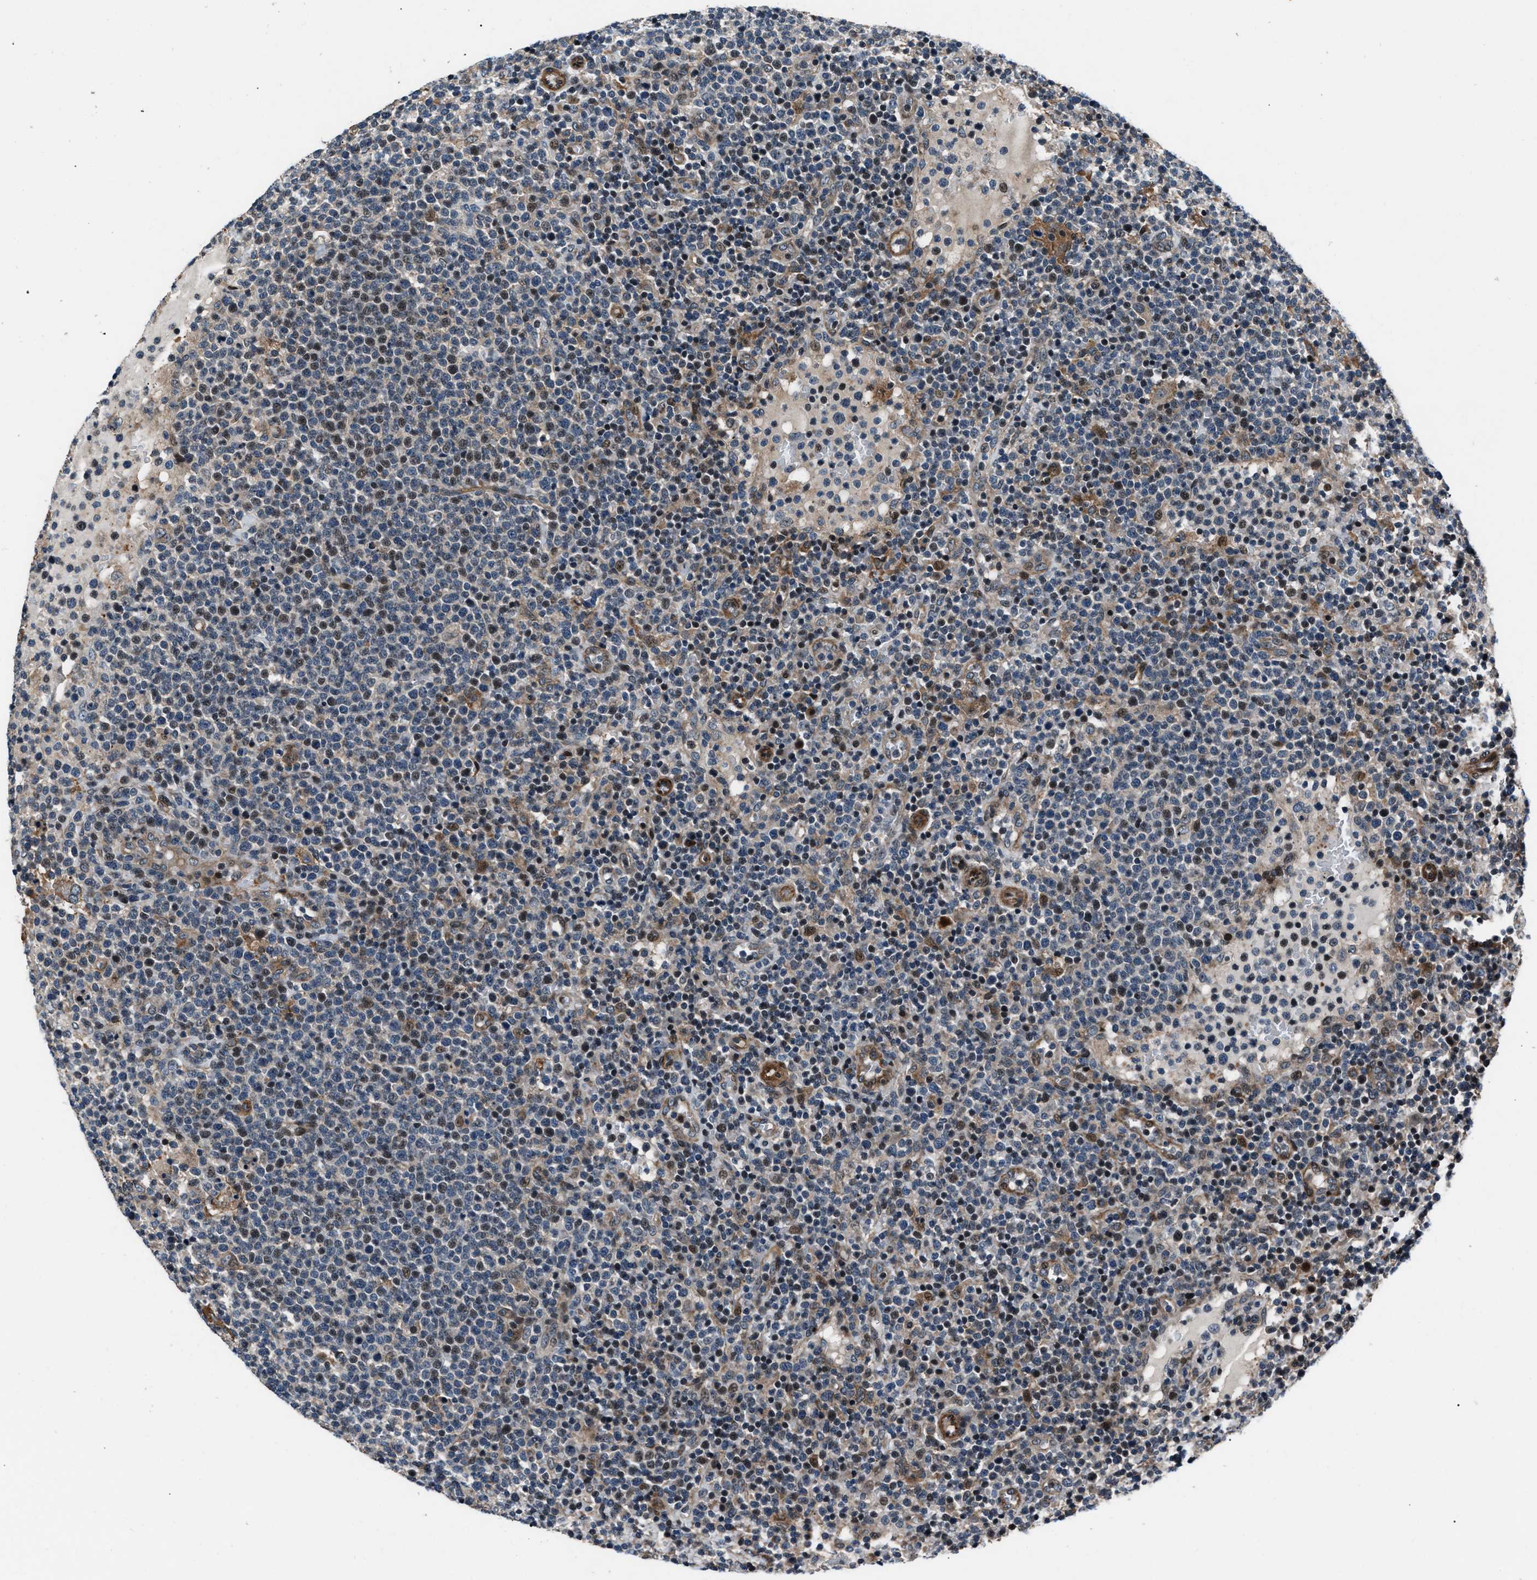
{"staining": {"intensity": "weak", "quantity": "25%-75%", "location": "nuclear"}, "tissue": "lymphoma", "cell_type": "Tumor cells", "image_type": "cancer", "snomed": [{"axis": "morphology", "description": "Malignant lymphoma, non-Hodgkin's type, High grade"}, {"axis": "topography", "description": "Lymph node"}], "caption": "Brown immunohistochemical staining in high-grade malignant lymphoma, non-Hodgkin's type displays weak nuclear staining in approximately 25%-75% of tumor cells.", "gene": "DYNC2I1", "patient": {"sex": "male", "age": 61}}